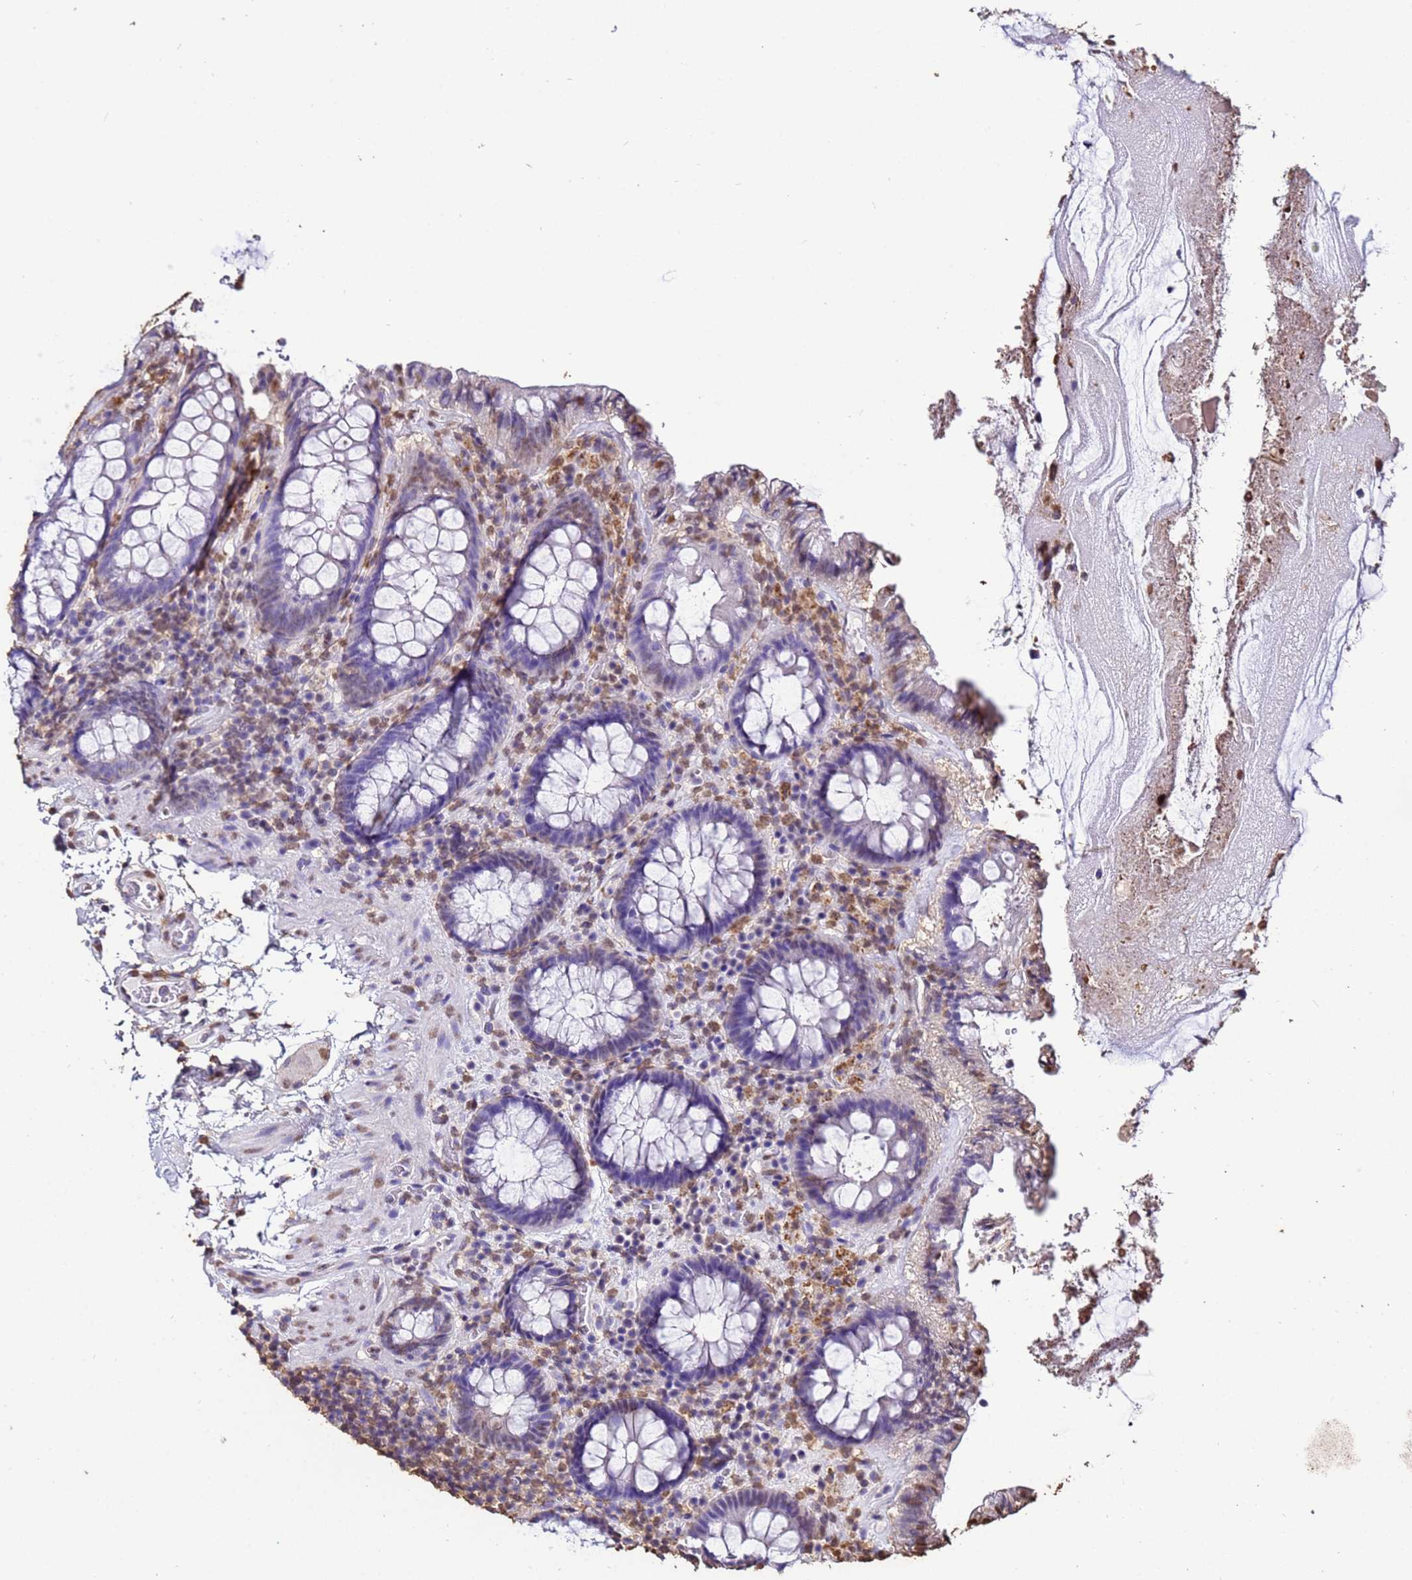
{"staining": {"intensity": "moderate", "quantity": ">75%", "location": "nuclear"}, "tissue": "colon", "cell_type": "Endothelial cells", "image_type": "normal", "snomed": [{"axis": "morphology", "description": "Normal tissue, NOS"}, {"axis": "topography", "description": "Colon"}], "caption": "The micrograph displays staining of unremarkable colon, revealing moderate nuclear protein positivity (brown color) within endothelial cells.", "gene": "TRIP6", "patient": {"sex": "male", "age": 84}}